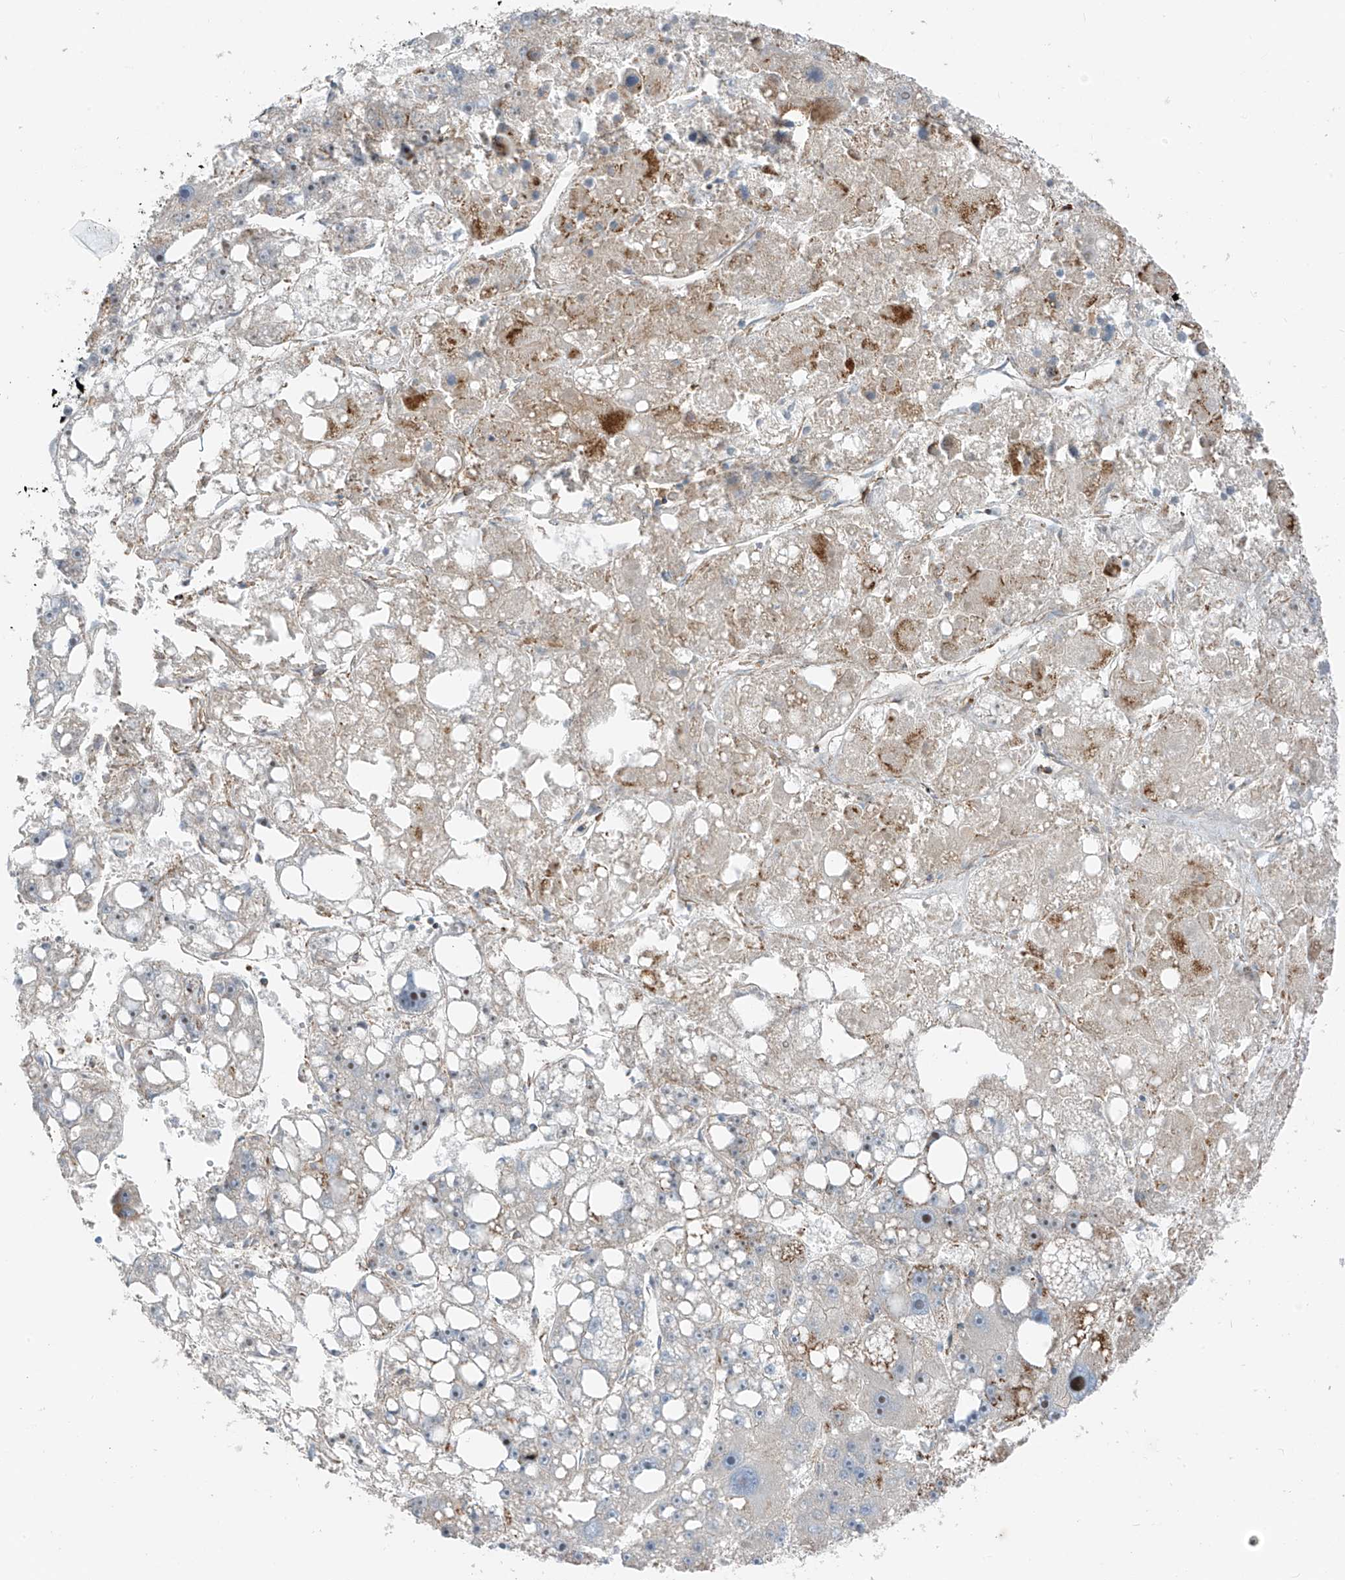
{"staining": {"intensity": "negative", "quantity": "none", "location": "none"}, "tissue": "liver cancer", "cell_type": "Tumor cells", "image_type": "cancer", "snomed": [{"axis": "morphology", "description": "Carcinoma, Hepatocellular, NOS"}, {"axis": "topography", "description": "Liver"}], "caption": "DAB (3,3'-diaminobenzidine) immunohistochemical staining of liver cancer demonstrates no significant staining in tumor cells.", "gene": "SLC1A5", "patient": {"sex": "female", "age": 61}}